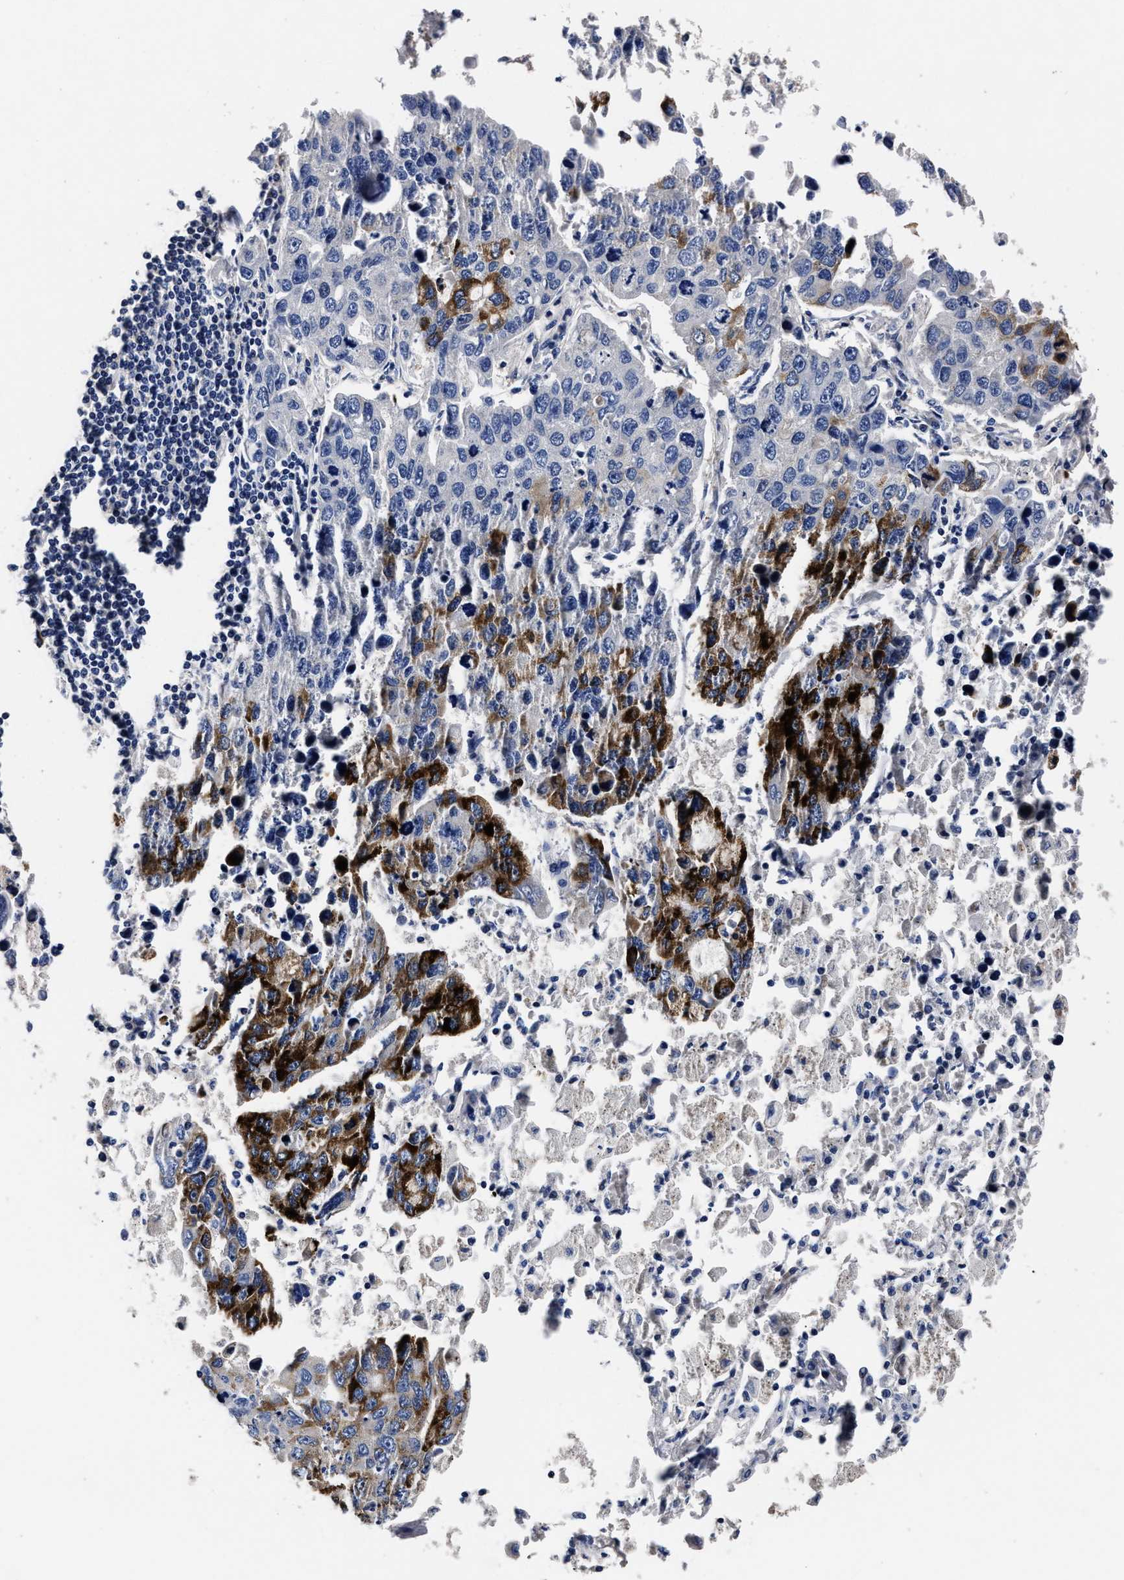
{"staining": {"intensity": "strong", "quantity": "25%-75%", "location": "cytoplasmic/membranous"}, "tissue": "lung cancer", "cell_type": "Tumor cells", "image_type": "cancer", "snomed": [{"axis": "morphology", "description": "Adenocarcinoma, NOS"}, {"axis": "topography", "description": "Lung"}], "caption": "Lung cancer (adenocarcinoma) stained with immunohistochemistry demonstrates strong cytoplasmic/membranous positivity in about 25%-75% of tumor cells.", "gene": "OLFML2A", "patient": {"sex": "male", "age": 64}}